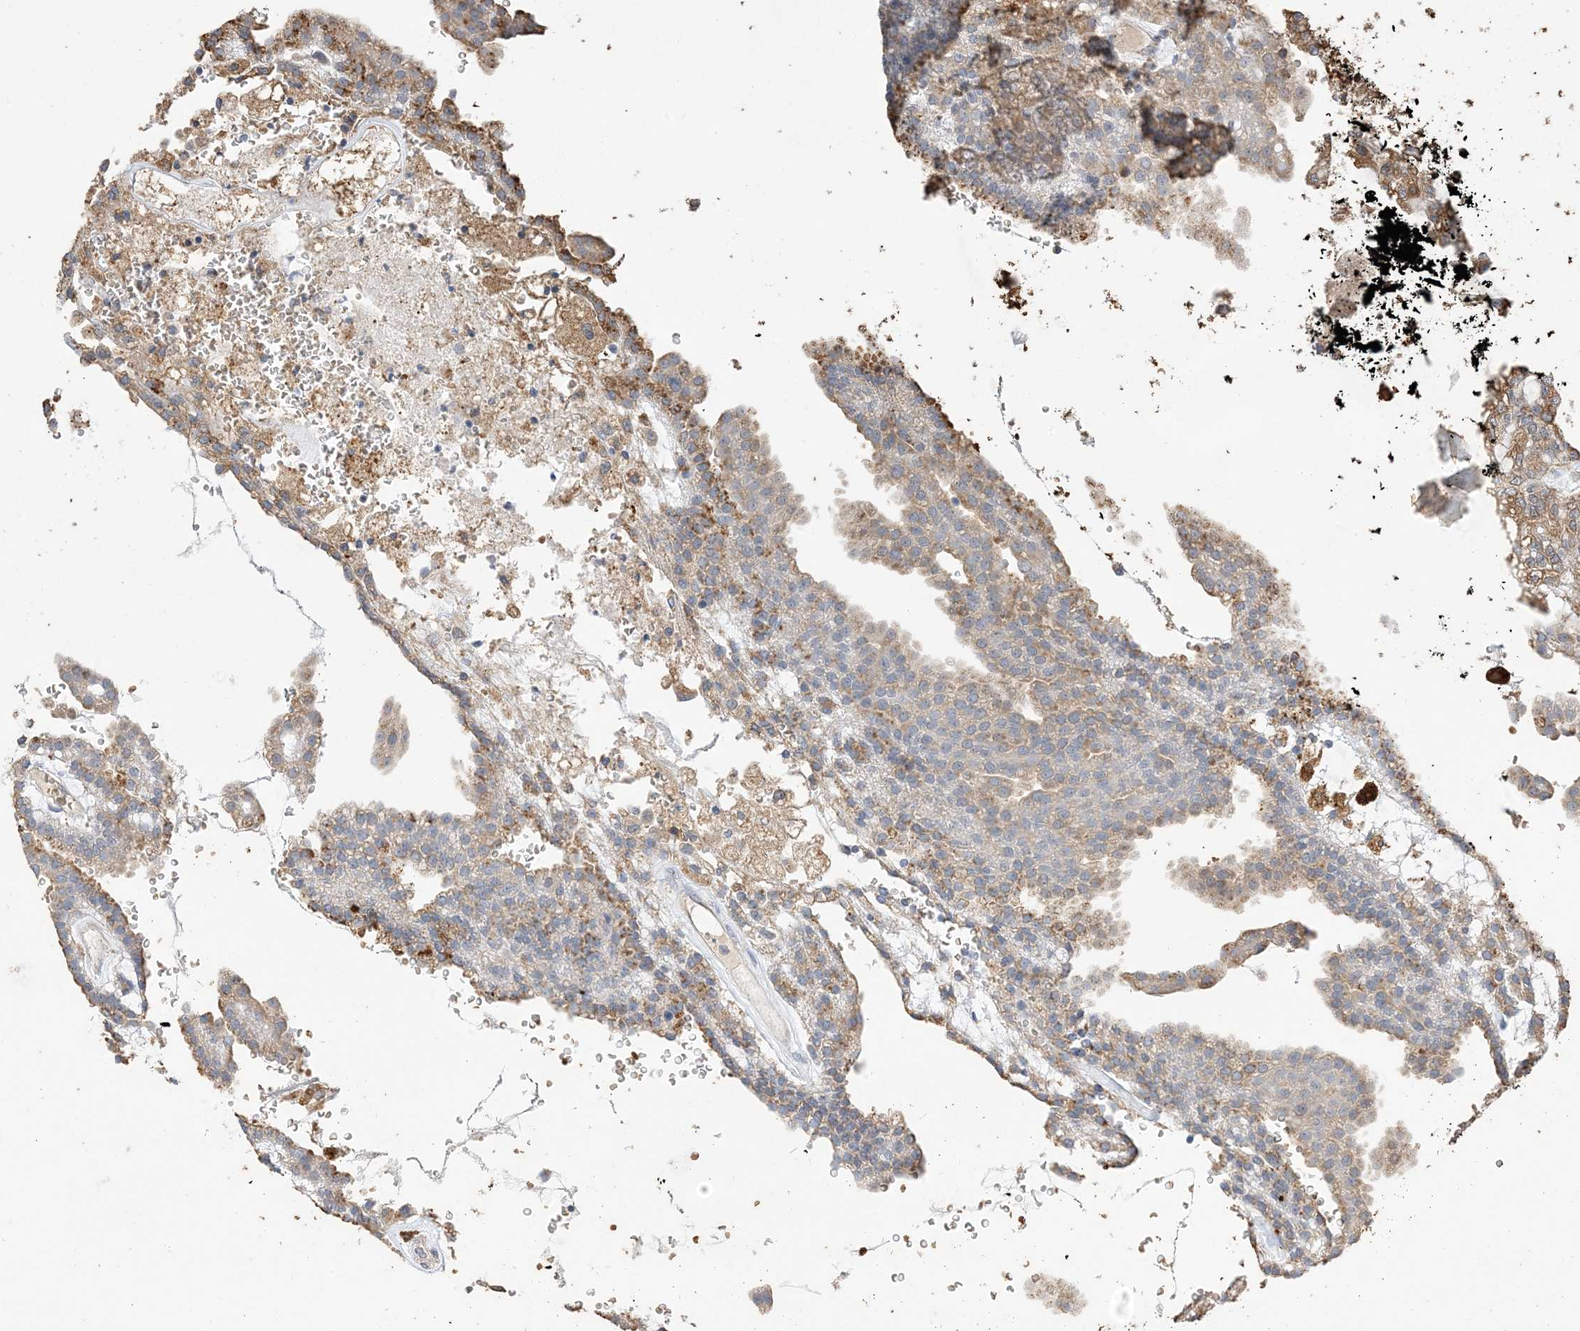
{"staining": {"intensity": "moderate", "quantity": "<25%", "location": "cytoplasmic/membranous"}, "tissue": "renal cancer", "cell_type": "Tumor cells", "image_type": "cancer", "snomed": [{"axis": "morphology", "description": "Adenocarcinoma, NOS"}, {"axis": "topography", "description": "Kidney"}], "caption": "Protein positivity by immunohistochemistry (IHC) displays moderate cytoplasmic/membranous expression in about <25% of tumor cells in renal adenocarcinoma. (brown staining indicates protein expression, while blue staining denotes nuclei).", "gene": "HPS4", "patient": {"sex": "male", "age": 63}}